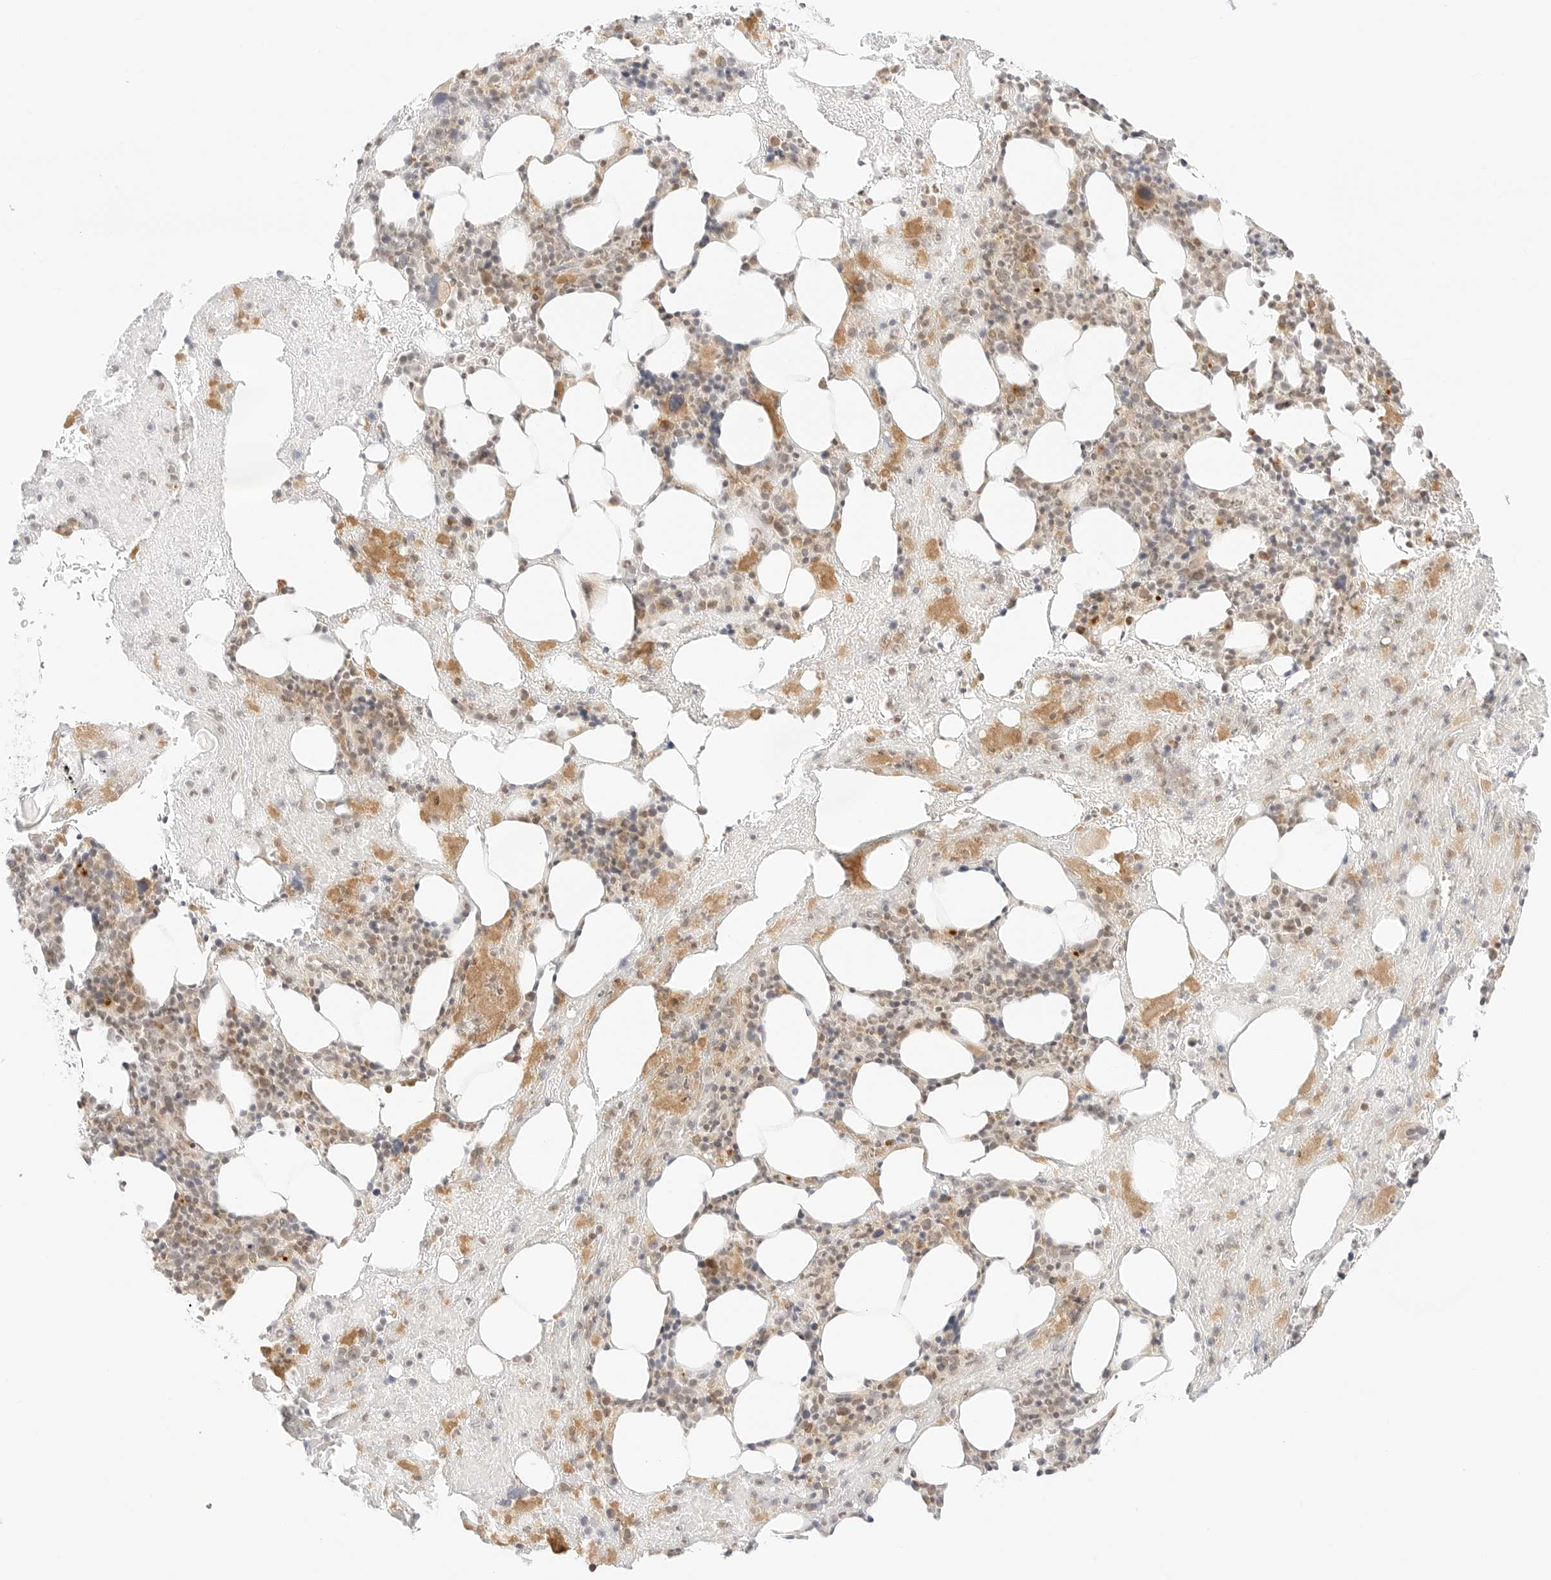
{"staining": {"intensity": "moderate", "quantity": "25%-75%", "location": "cytoplasmic/membranous"}, "tissue": "bone marrow", "cell_type": "Hematopoietic cells", "image_type": "normal", "snomed": [{"axis": "morphology", "description": "Normal tissue, NOS"}, {"axis": "topography", "description": "Bone marrow"}], "caption": "DAB (3,3'-diaminobenzidine) immunohistochemical staining of unremarkable bone marrow shows moderate cytoplasmic/membranous protein staining in approximately 25%-75% of hematopoietic cells.", "gene": "GNAS", "patient": {"sex": "female", "age": 54}}